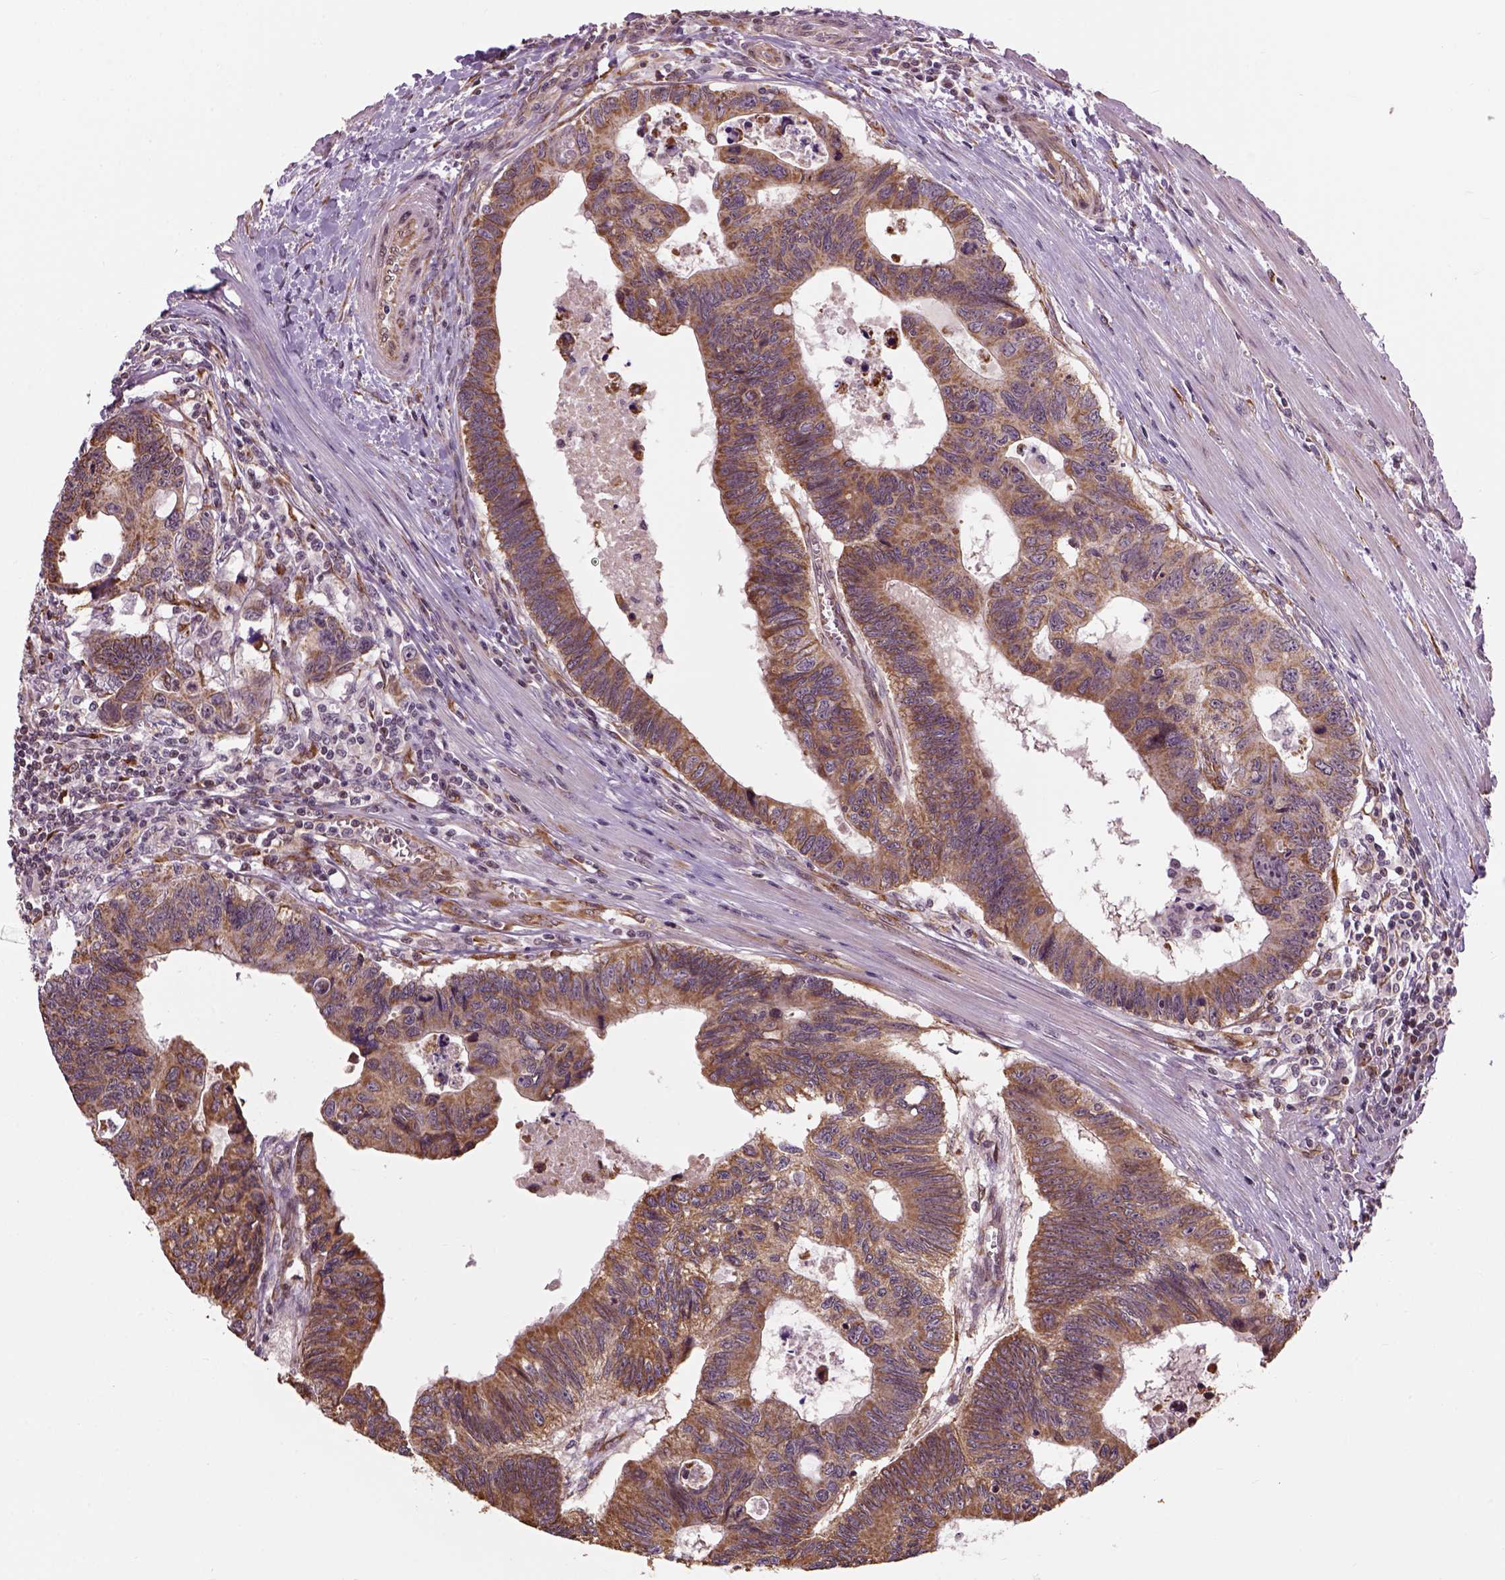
{"staining": {"intensity": "moderate", "quantity": ">75%", "location": "cytoplasmic/membranous"}, "tissue": "colorectal cancer", "cell_type": "Tumor cells", "image_type": "cancer", "snomed": [{"axis": "morphology", "description": "Adenocarcinoma, NOS"}, {"axis": "topography", "description": "Colon"}], "caption": "An image of human adenocarcinoma (colorectal) stained for a protein displays moderate cytoplasmic/membranous brown staining in tumor cells.", "gene": "XK", "patient": {"sex": "female", "age": 77}}